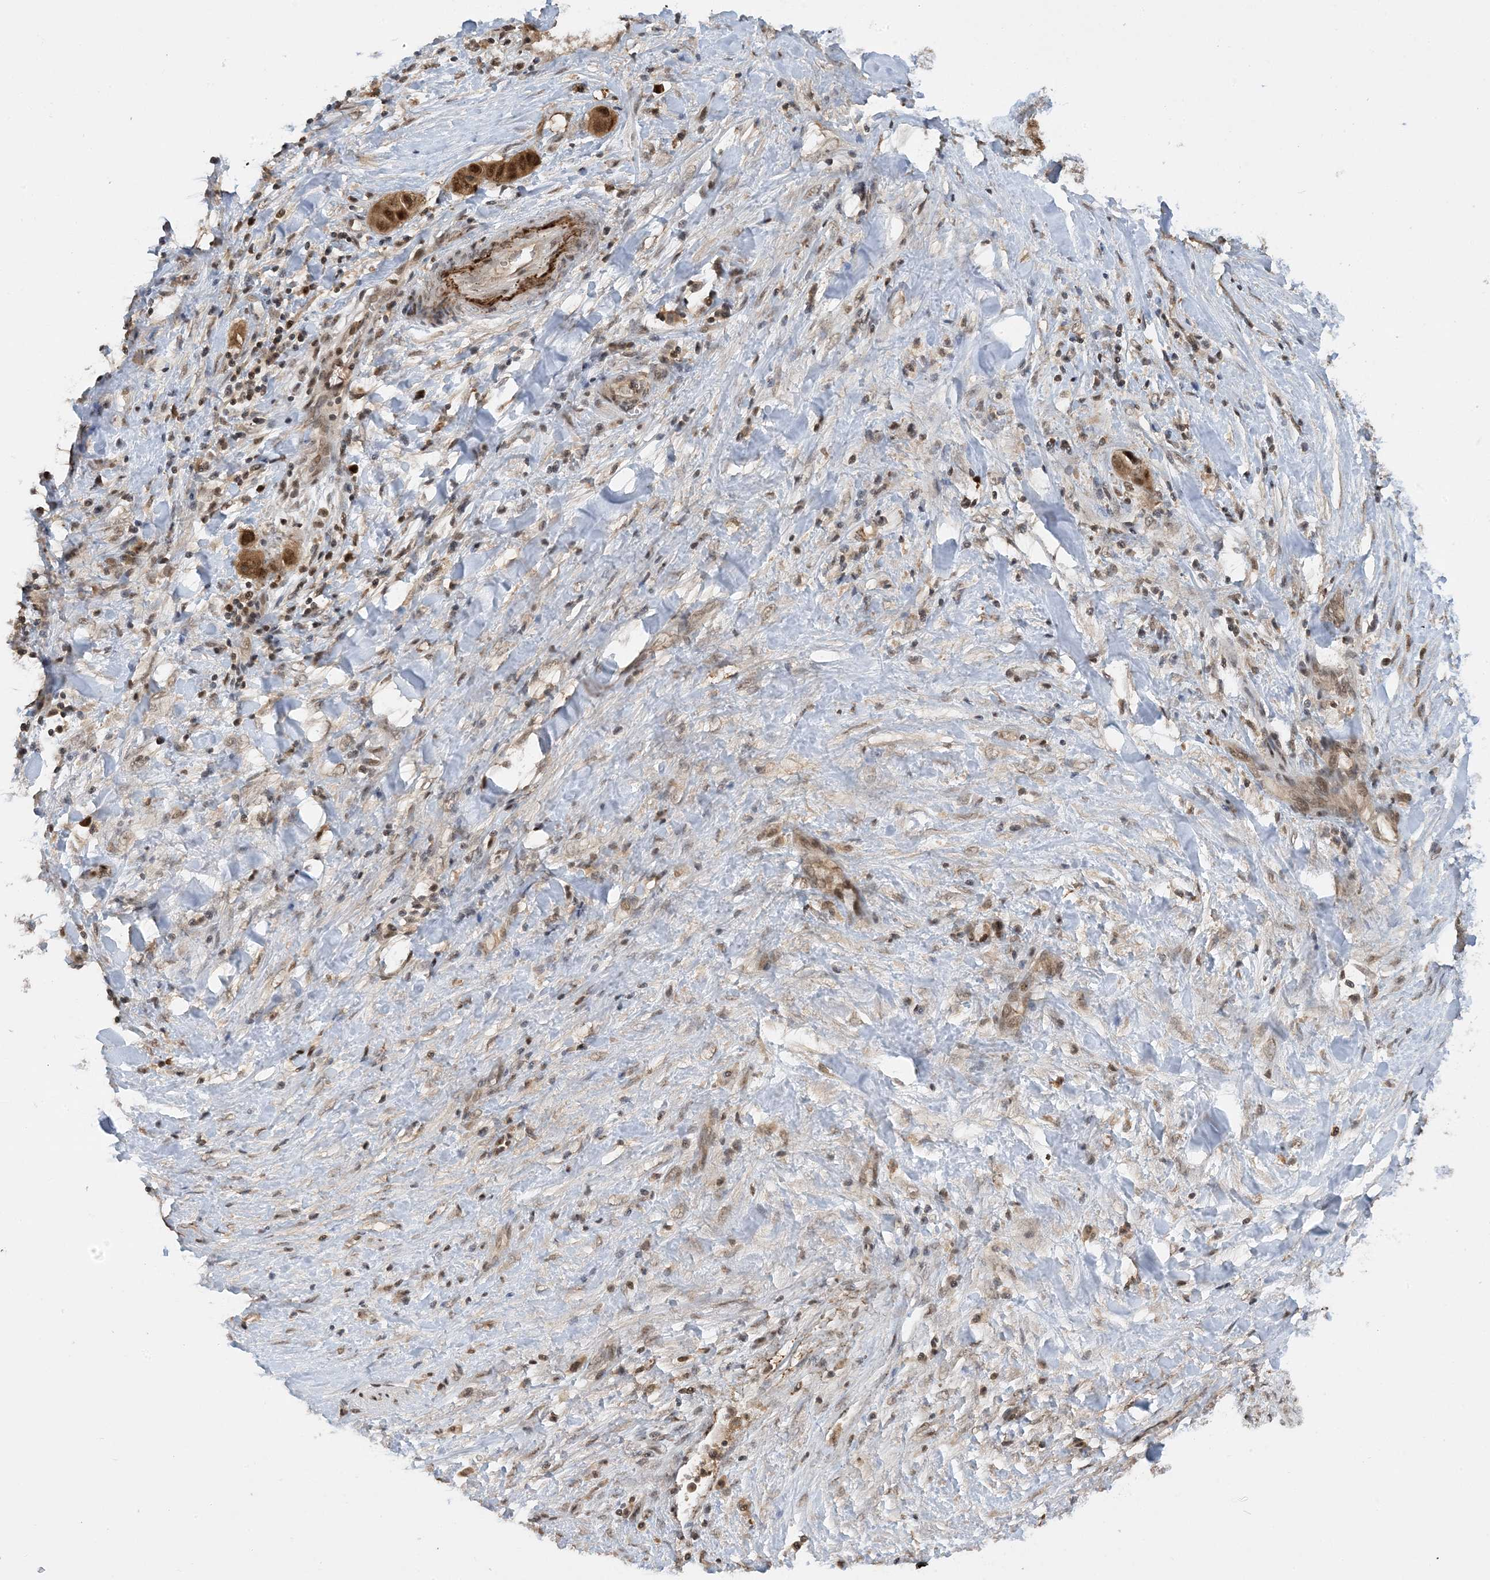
{"staining": {"intensity": "moderate", "quantity": ">75%", "location": "cytoplasmic/membranous,nuclear"}, "tissue": "liver cancer", "cell_type": "Tumor cells", "image_type": "cancer", "snomed": [{"axis": "morphology", "description": "Cholangiocarcinoma"}, {"axis": "topography", "description": "Liver"}], "caption": "About >75% of tumor cells in human liver cancer exhibit moderate cytoplasmic/membranous and nuclear protein positivity as visualized by brown immunohistochemical staining.", "gene": "ACYP2", "patient": {"sex": "female", "age": 52}}